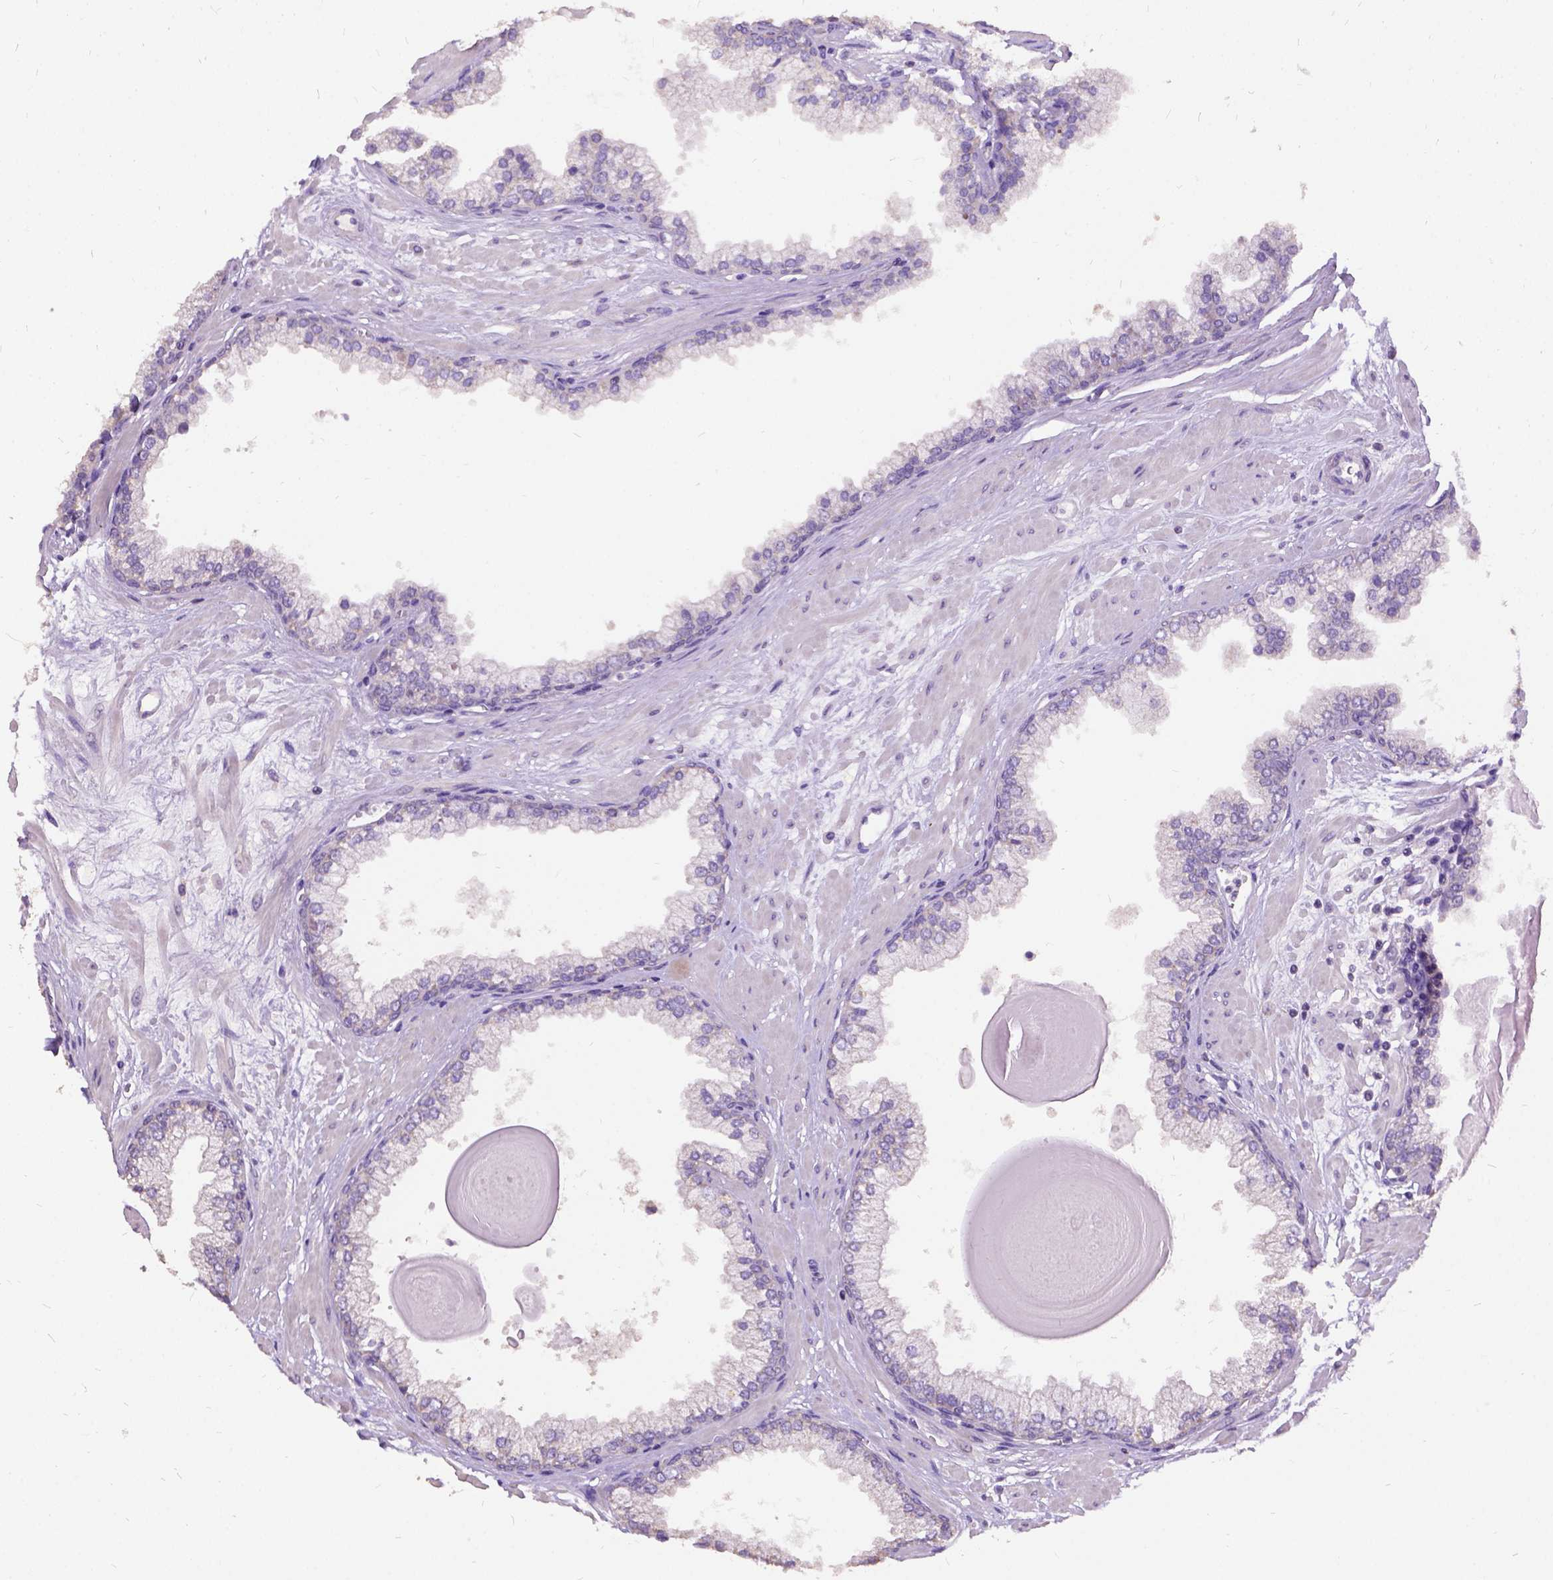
{"staining": {"intensity": "moderate", "quantity": "<25%", "location": "cytoplasmic/membranous"}, "tissue": "prostate", "cell_type": "Glandular cells", "image_type": "normal", "snomed": [{"axis": "morphology", "description": "Normal tissue, NOS"}, {"axis": "topography", "description": "Prostate"}, {"axis": "topography", "description": "Peripheral nerve tissue"}], "caption": "Protein analysis of normal prostate exhibits moderate cytoplasmic/membranous positivity in about <25% of glandular cells. (DAB (3,3'-diaminobenzidine) IHC with brightfield microscopy, high magnification).", "gene": "DQX1", "patient": {"sex": "male", "age": 61}}